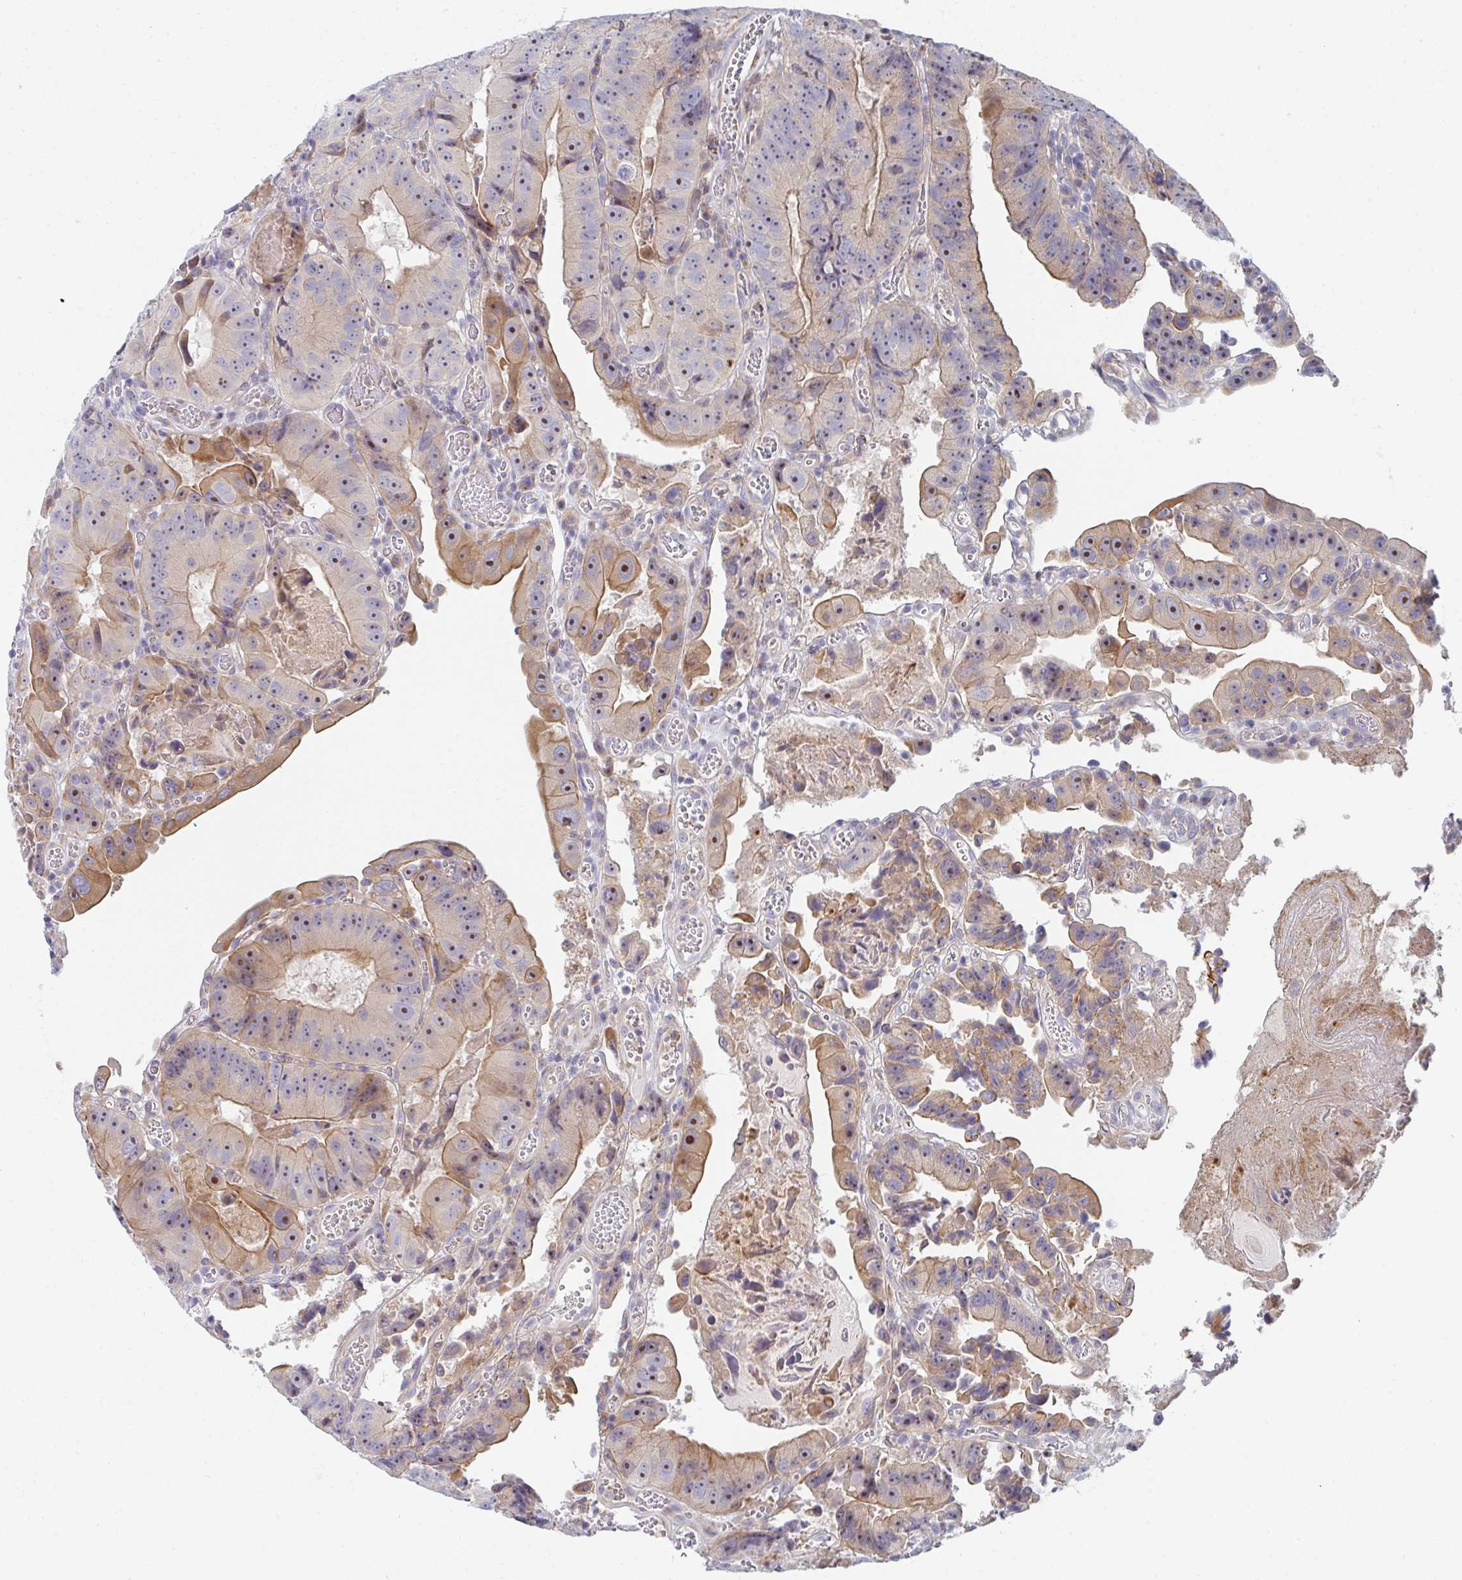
{"staining": {"intensity": "moderate", "quantity": "25%-75%", "location": "cytoplasmic/membranous"}, "tissue": "colorectal cancer", "cell_type": "Tumor cells", "image_type": "cancer", "snomed": [{"axis": "morphology", "description": "Adenocarcinoma, NOS"}, {"axis": "topography", "description": "Colon"}], "caption": "Human colorectal adenocarcinoma stained with a protein marker demonstrates moderate staining in tumor cells.", "gene": "KLHL33", "patient": {"sex": "female", "age": 86}}